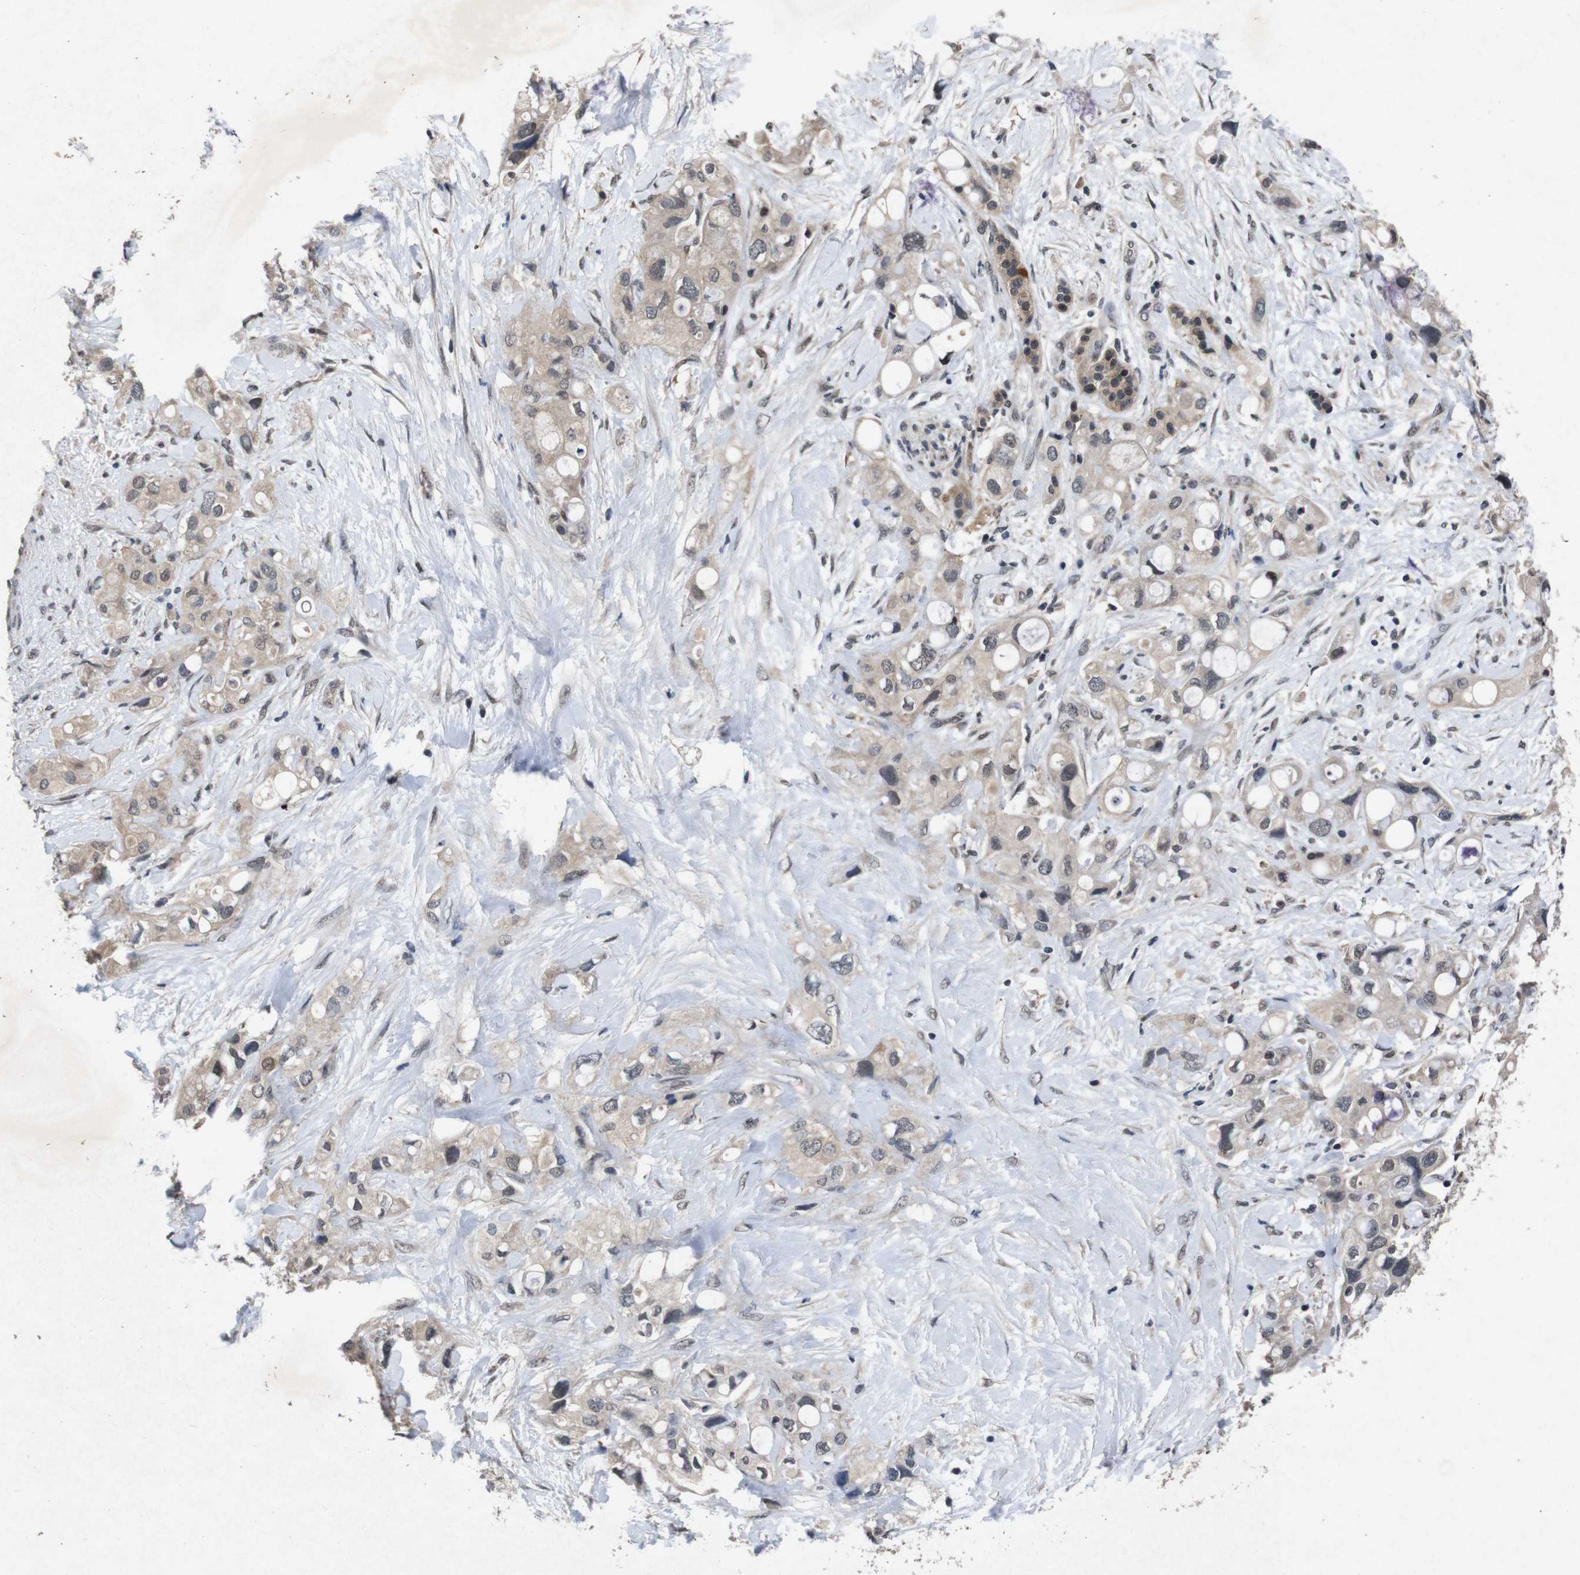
{"staining": {"intensity": "weak", "quantity": "<25%", "location": "cytoplasmic/membranous"}, "tissue": "pancreatic cancer", "cell_type": "Tumor cells", "image_type": "cancer", "snomed": [{"axis": "morphology", "description": "Adenocarcinoma, NOS"}, {"axis": "topography", "description": "Pancreas"}], "caption": "This is a histopathology image of immunohistochemistry staining of pancreatic cancer (adenocarcinoma), which shows no positivity in tumor cells.", "gene": "AKT3", "patient": {"sex": "female", "age": 56}}